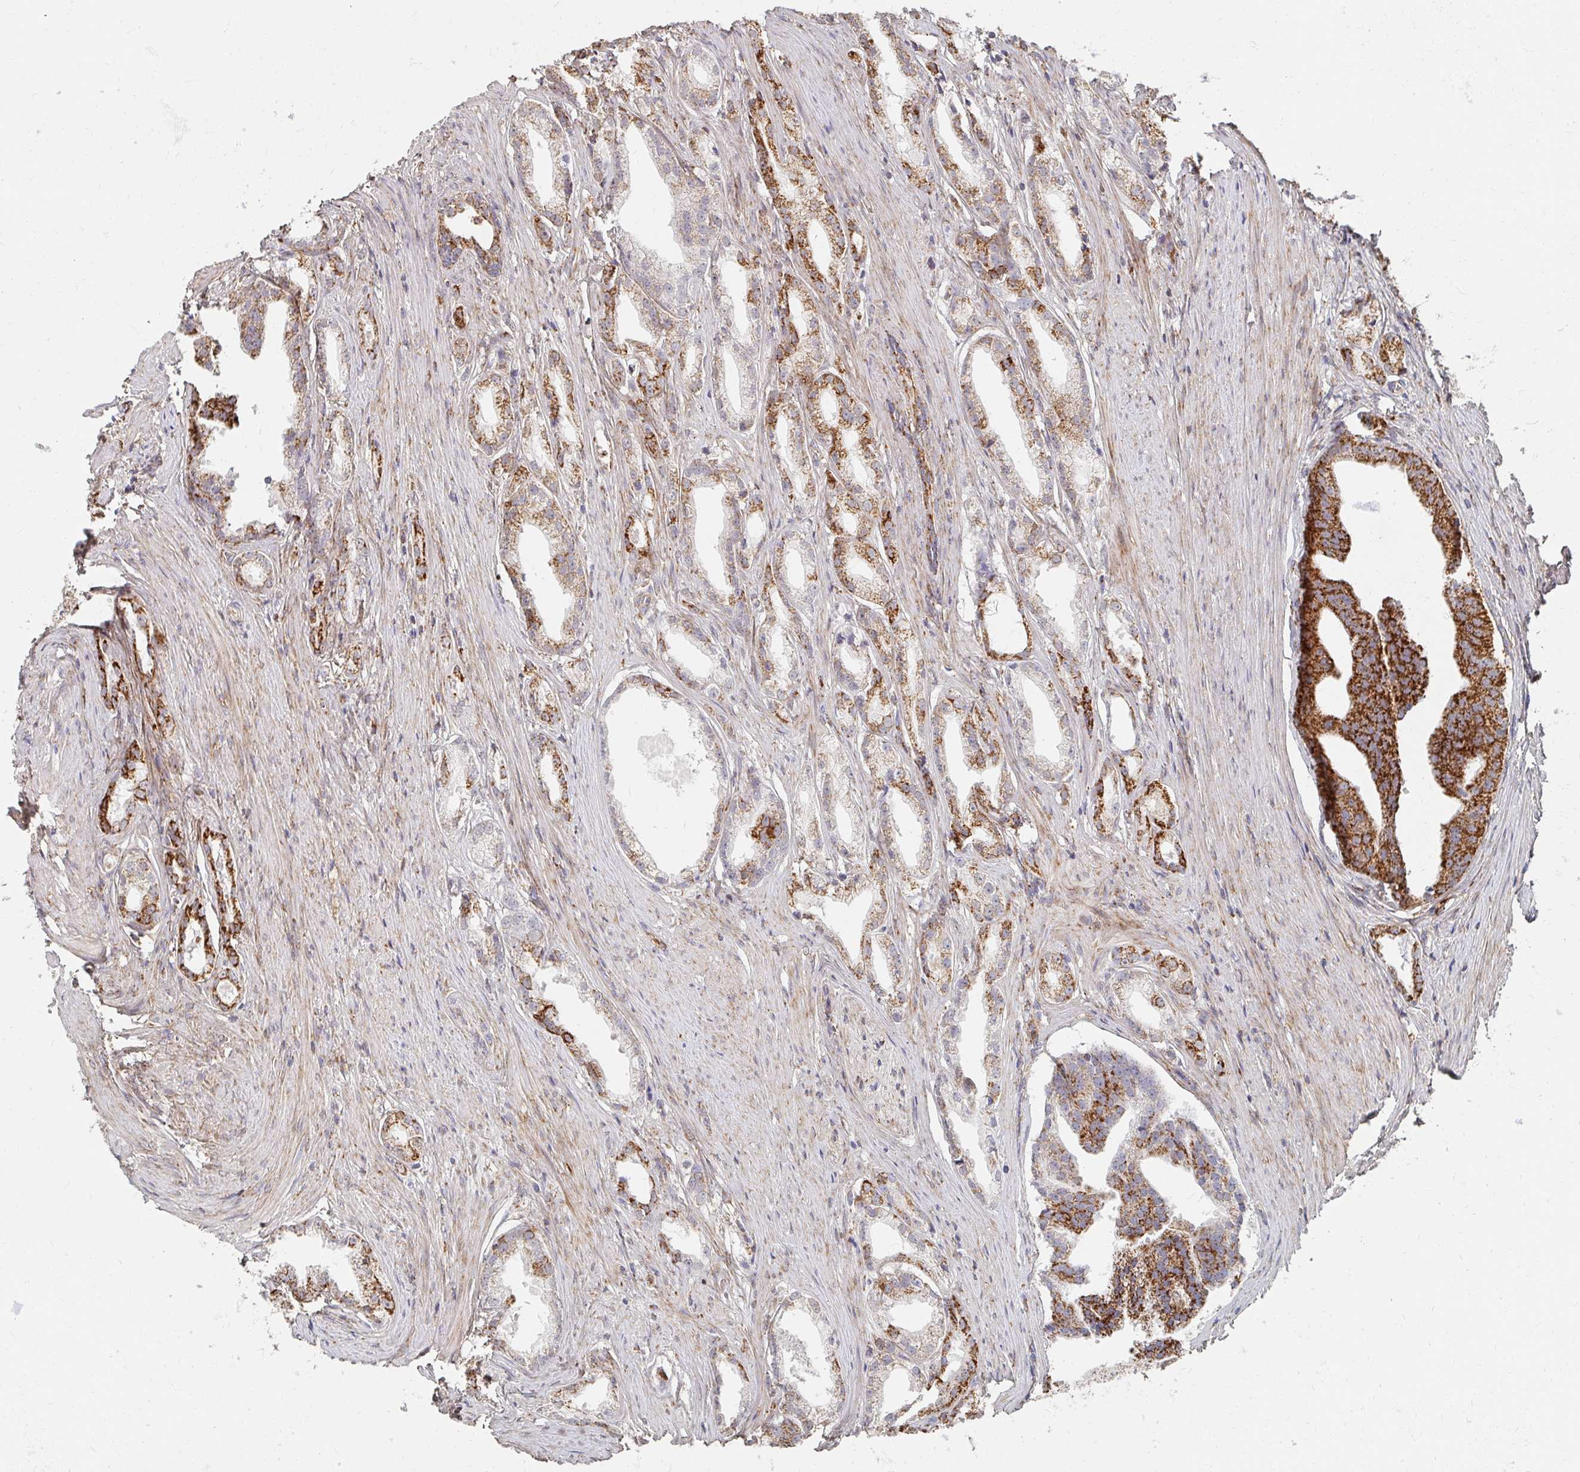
{"staining": {"intensity": "moderate", "quantity": "25%-75%", "location": "cytoplasmic/membranous"}, "tissue": "prostate cancer", "cell_type": "Tumor cells", "image_type": "cancer", "snomed": [{"axis": "morphology", "description": "Adenocarcinoma, Low grade"}, {"axis": "topography", "description": "Prostate"}], "caption": "A brown stain labels moderate cytoplasmic/membranous expression of a protein in prostate adenocarcinoma (low-grade) tumor cells.", "gene": "MAVS", "patient": {"sex": "male", "age": 65}}